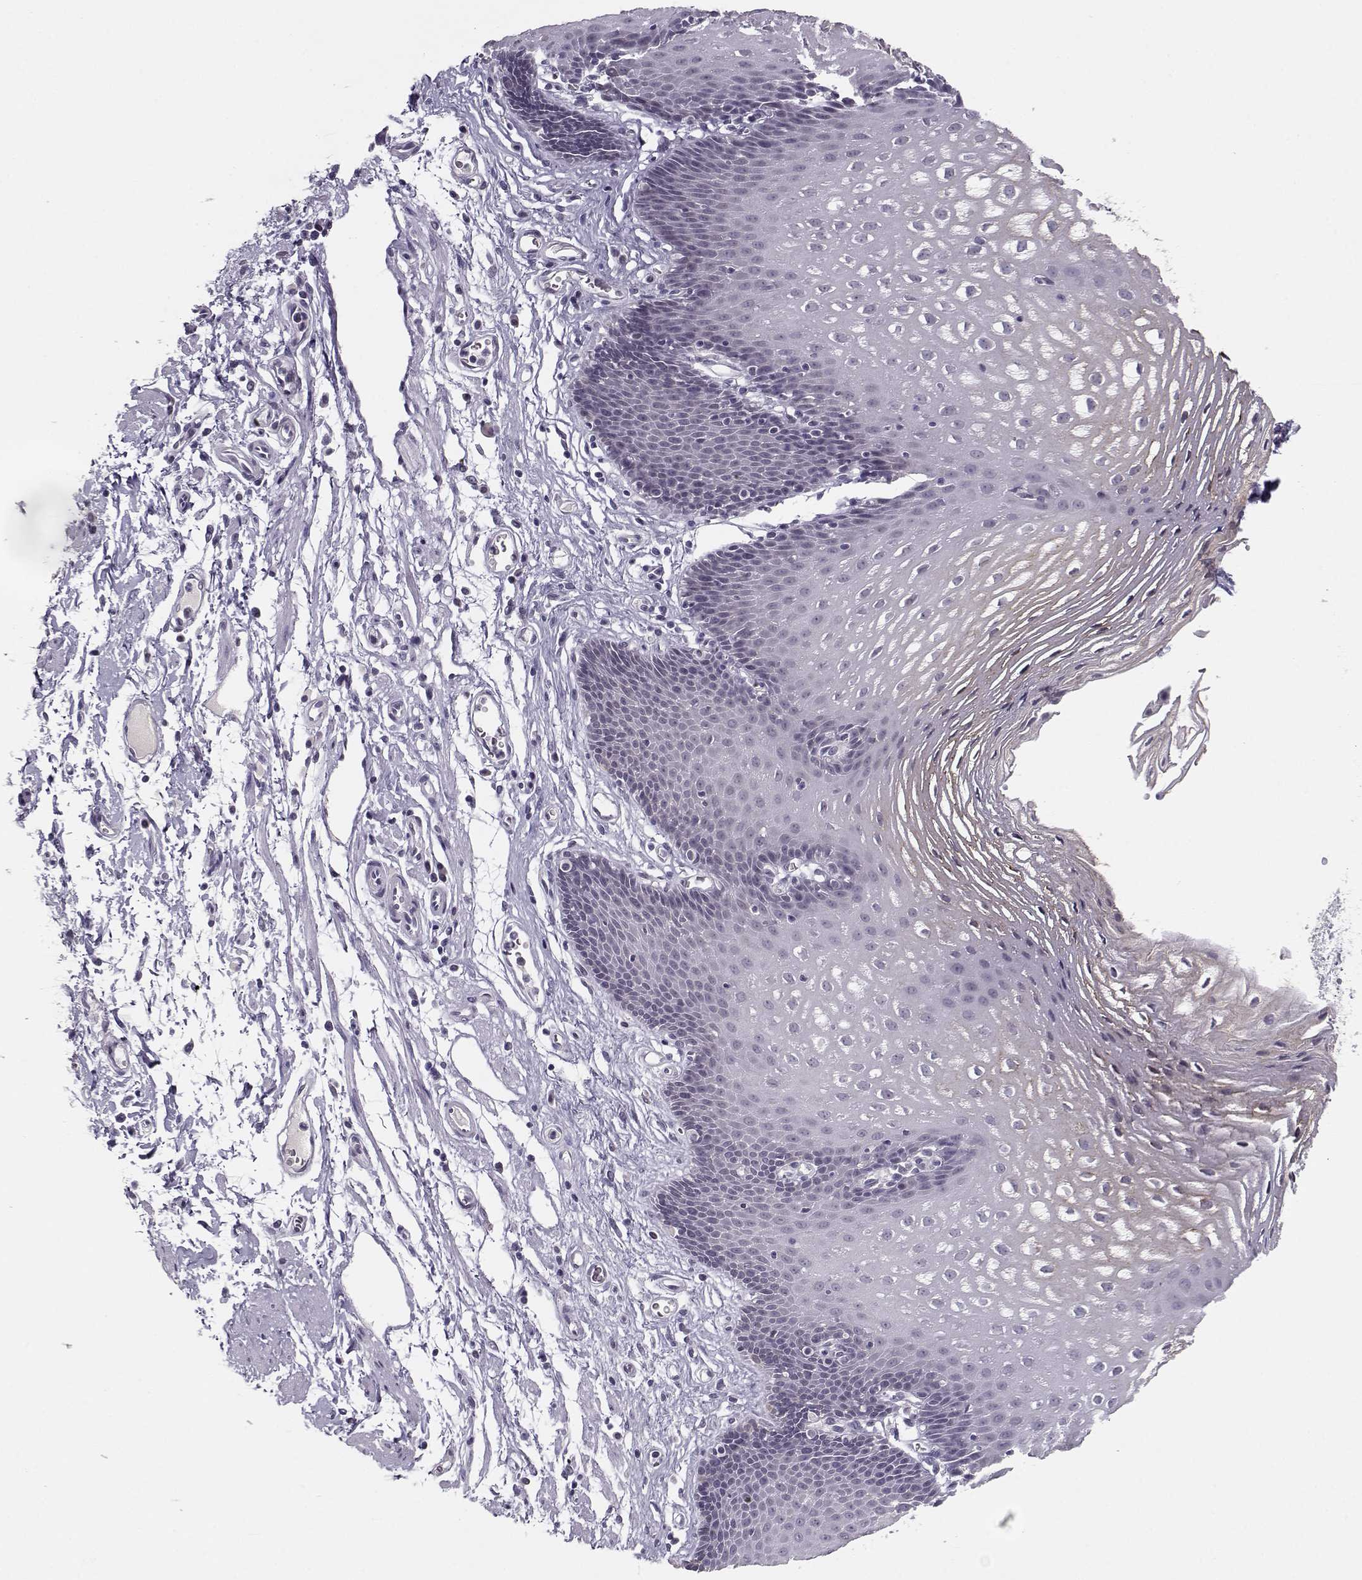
{"staining": {"intensity": "negative", "quantity": "none", "location": "none"}, "tissue": "esophagus", "cell_type": "Squamous epithelial cells", "image_type": "normal", "snomed": [{"axis": "morphology", "description": "Normal tissue, NOS"}, {"axis": "topography", "description": "Esophagus"}], "caption": "The immunohistochemistry (IHC) micrograph has no significant staining in squamous epithelial cells of esophagus. The staining is performed using DAB (3,3'-diaminobenzidine) brown chromogen with nuclei counter-stained in using hematoxylin.", "gene": "C16orf86", "patient": {"sex": "male", "age": 72}}